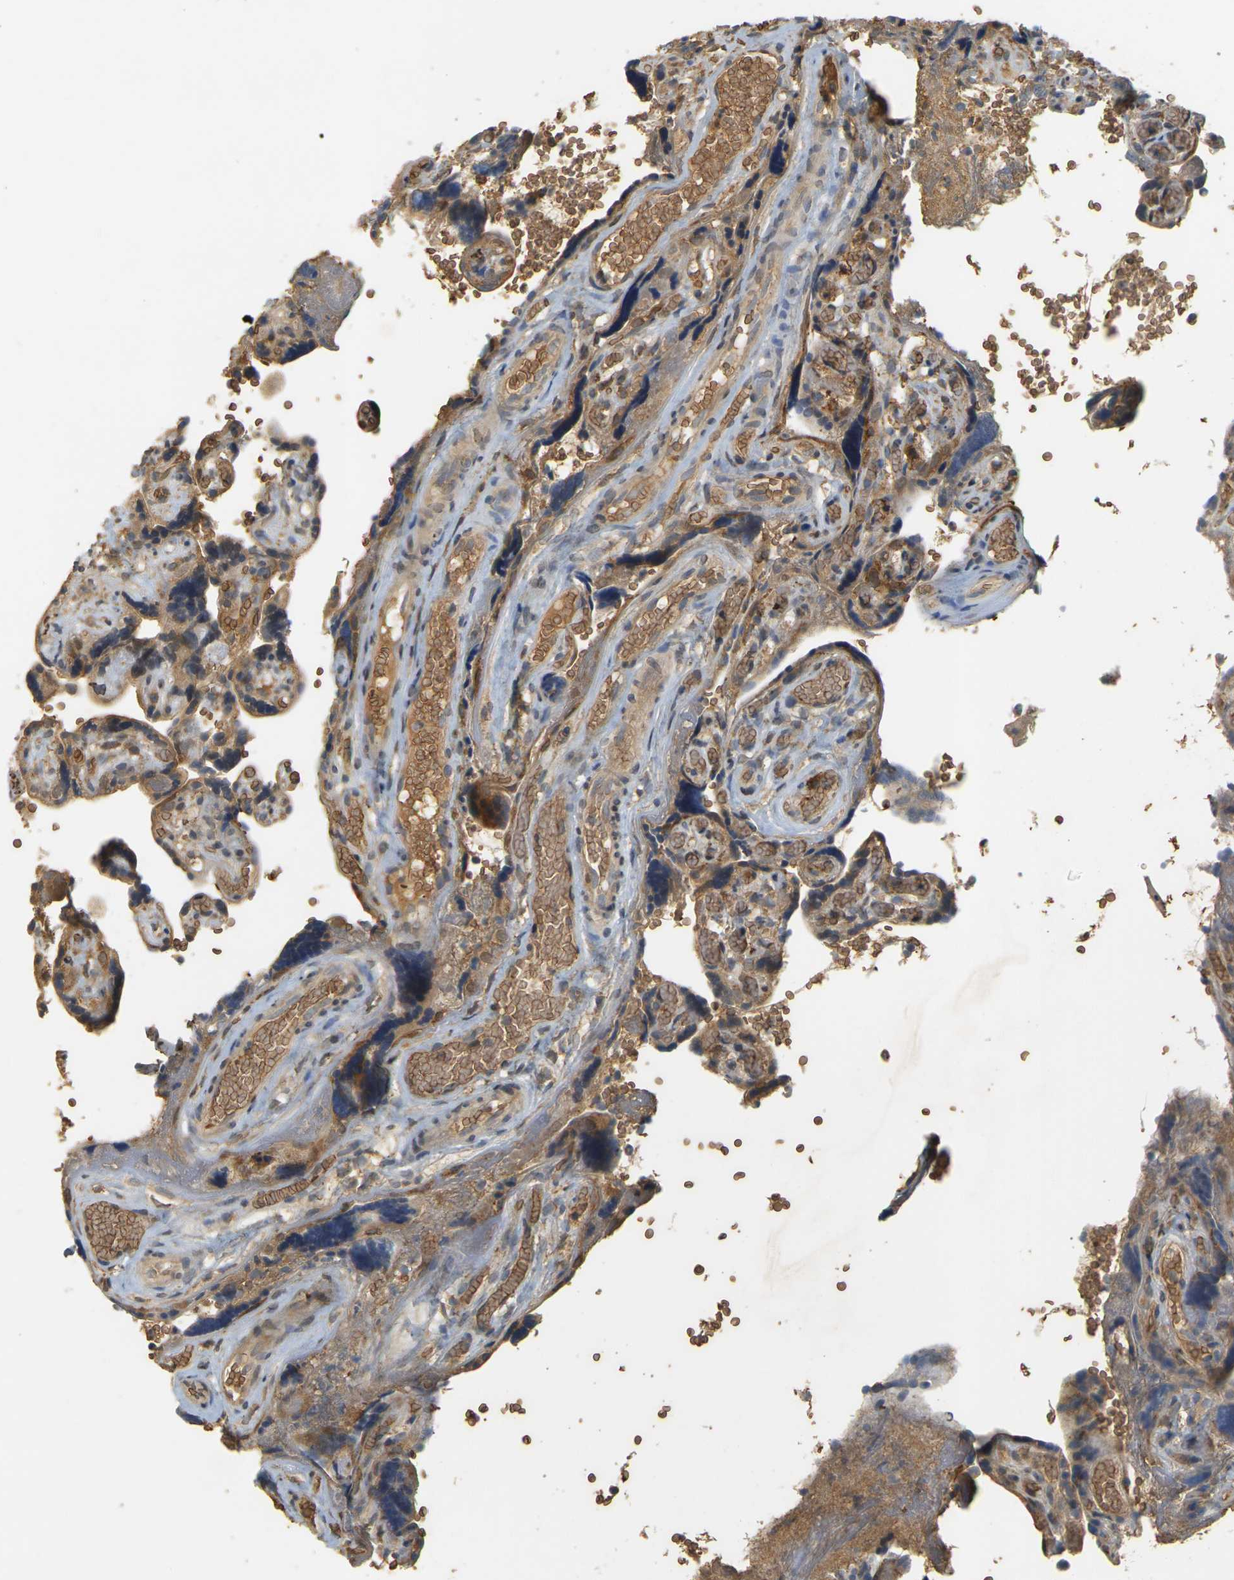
{"staining": {"intensity": "moderate", "quantity": ">75%", "location": "cytoplasmic/membranous"}, "tissue": "placenta", "cell_type": "Decidual cells", "image_type": "normal", "snomed": [{"axis": "morphology", "description": "Normal tissue, NOS"}, {"axis": "topography", "description": "Placenta"}], "caption": "Protein analysis of benign placenta displays moderate cytoplasmic/membranous positivity in approximately >75% of decidual cells.", "gene": "MEGF9", "patient": {"sex": "female", "age": 30}}